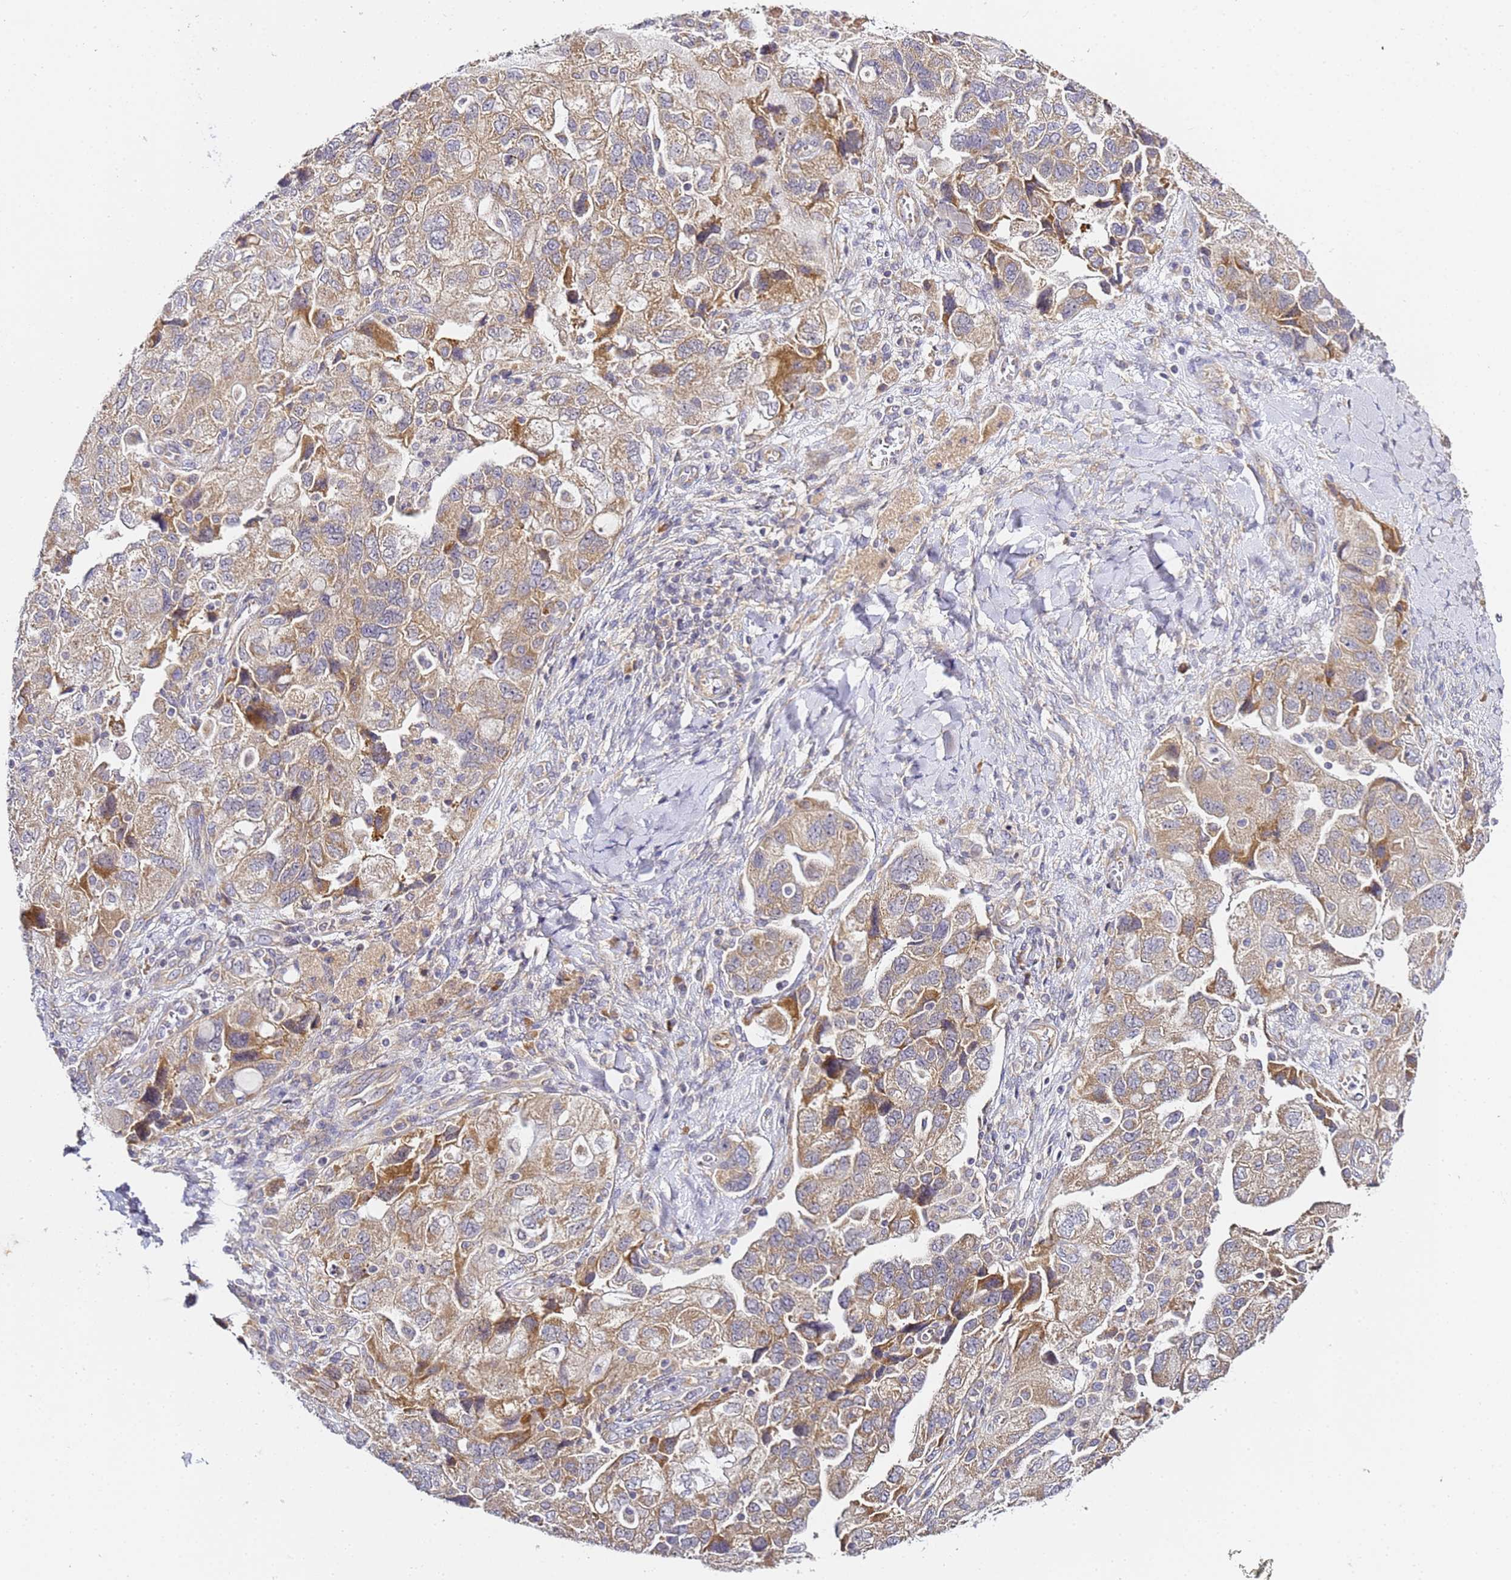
{"staining": {"intensity": "moderate", "quantity": ">75%", "location": "cytoplasmic/membranous"}, "tissue": "ovarian cancer", "cell_type": "Tumor cells", "image_type": "cancer", "snomed": [{"axis": "morphology", "description": "Carcinoma, NOS"}, {"axis": "morphology", "description": "Cystadenocarcinoma, serous, NOS"}, {"axis": "topography", "description": "Ovary"}], "caption": "Ovarian serous cystadenocarcinoma stained for a protein reveals moderate cytoplasmic/membranous positivity in tumor cells.", "gene": "RPL13A", "patient": {"sex": "female", "age": 69}}